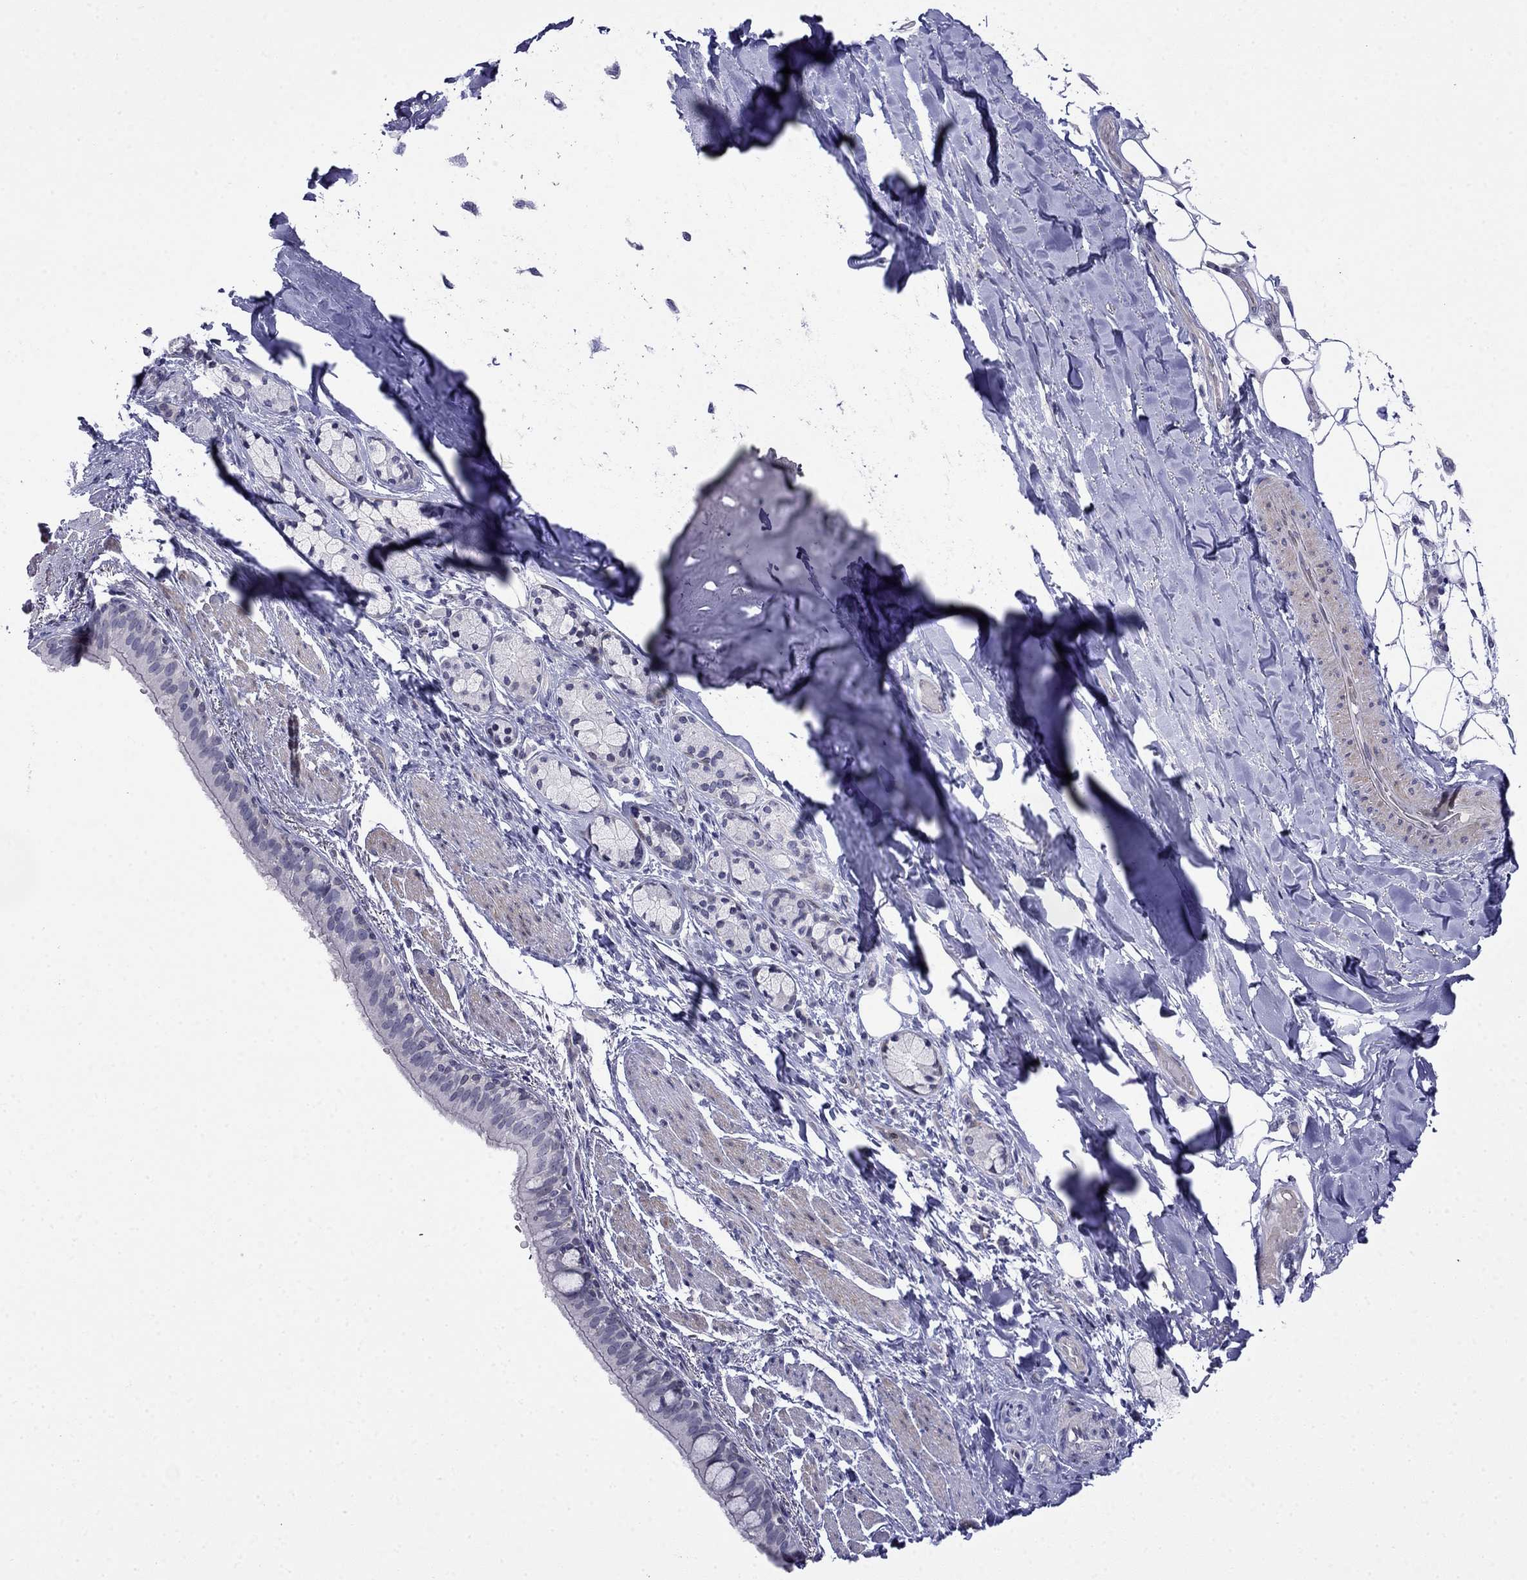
{"staining": {"intensity": "negative", "quantity": "none", "location": "none"}, "tissue": "bronchus", "cell_type": "Respiratory epithelial cells", "image_type": "normal", "snomed": [{"axis": "morphology", "description": "Normal tissue, NOS"}, {"axis": "morphology", "description": "Squamous cell carcinoma, NOS"}, {"axis": "topography", "description": "Bronchus"}, {"axis": "topography", "description": "Lung"}], "caption": "Immunohistochemistry (IHC) micrograph of normal bronchus: human bronchus stained with DAB (3,3'-diaminobenzidine) shows no significant protein expression in respiratory epithelial cells.", "gene": "PRR18", "patient": {"sex": "male", "age": 69}}